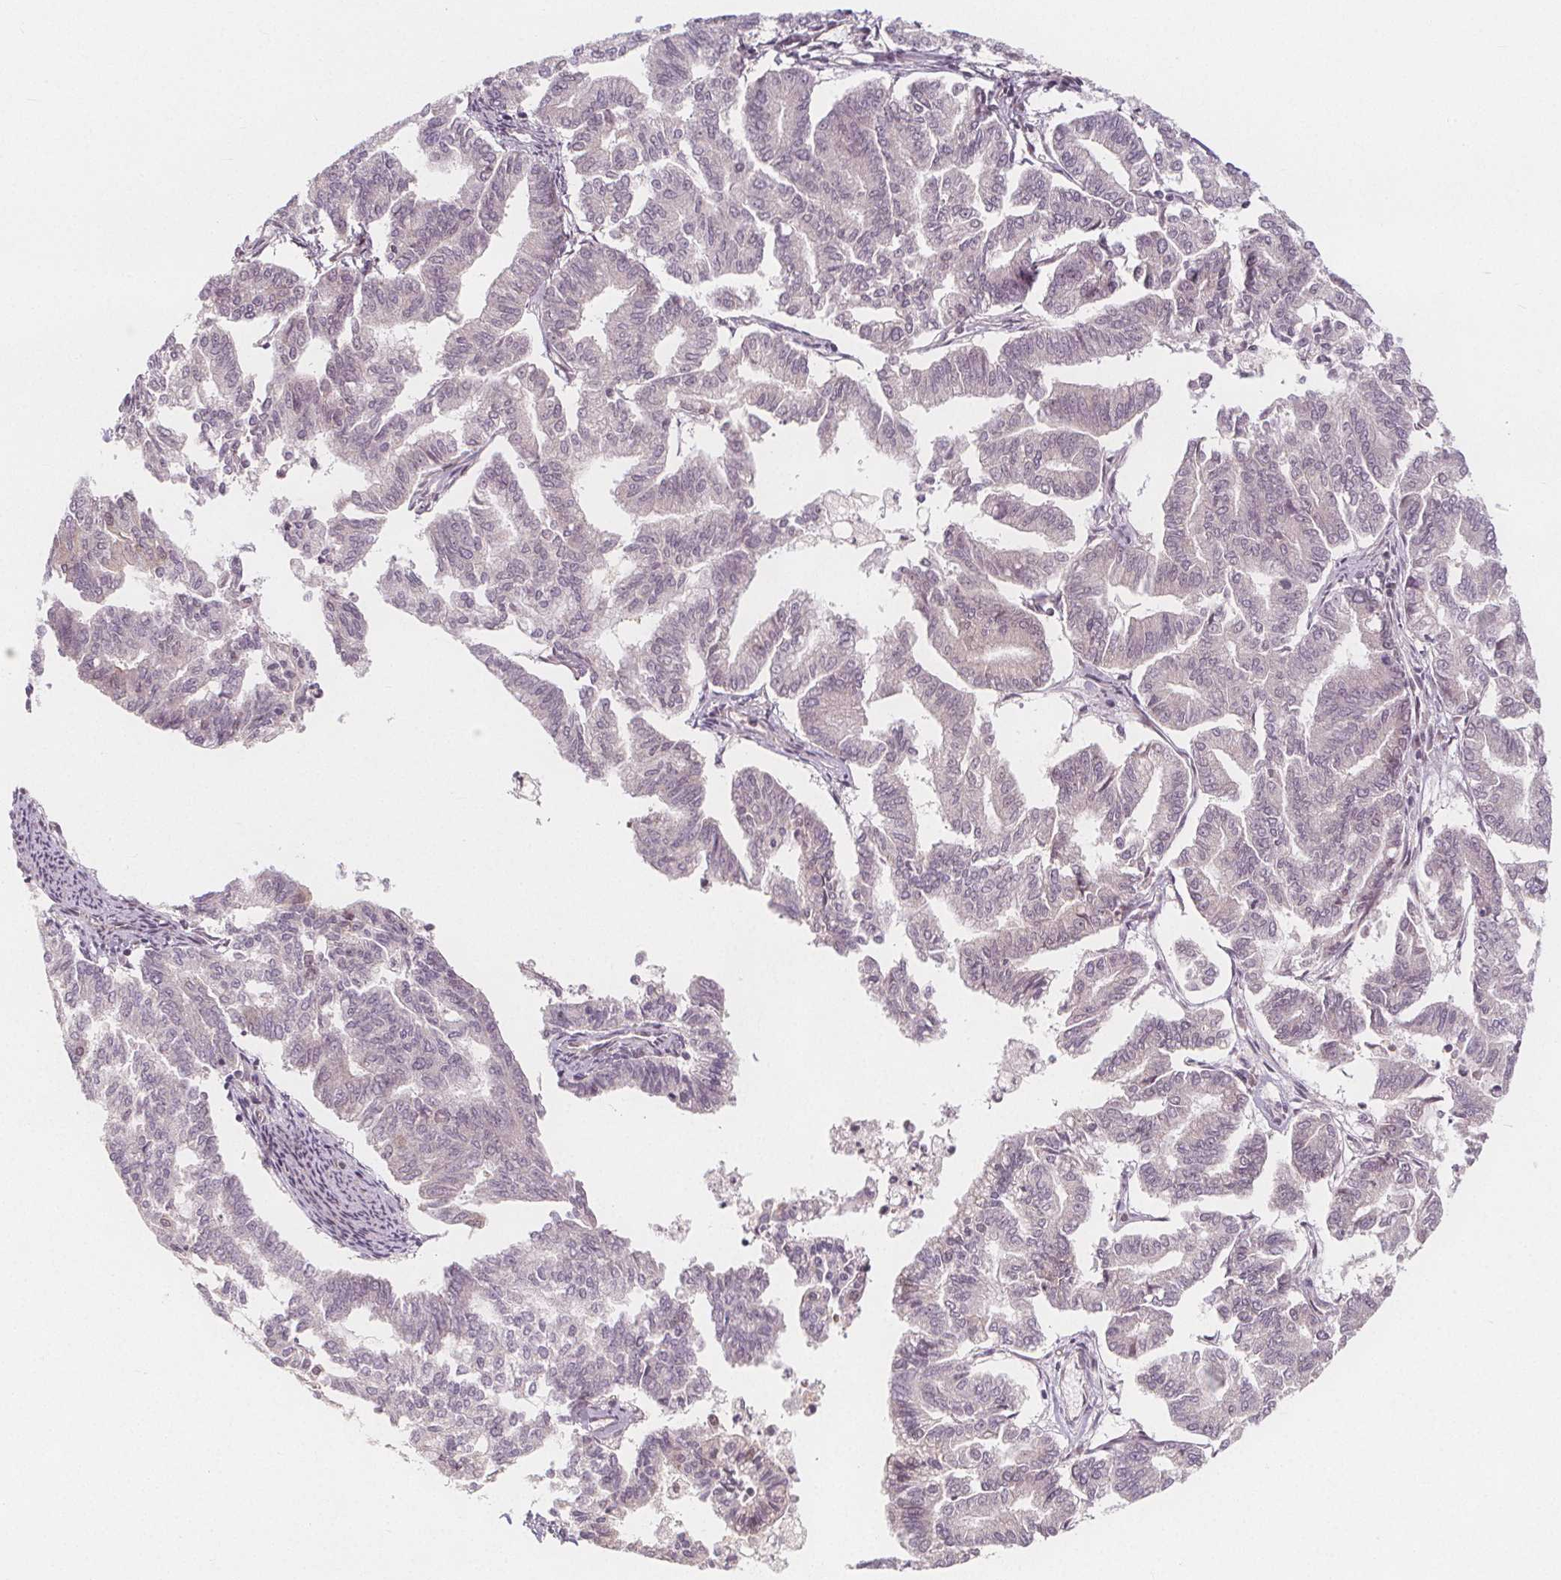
{"staining": {"intensity": "negative", "quantity": "none", "location": "none"}, "tissue": "endometrial cancer", "cell_type": "Tumor cells", "image_type": "cancer", "snomed": [{"axis": "morphology", "description": "Adenocarcinoma, NOS"}, {"axis": "topography", "description": "Endometrium"}], "caption": "Endometrial adenocarcinoma was stained to show a protein in brown. There is no significant expression in tumor cells.", "gene": "AKT1S1", "patient": {"sex": "female", "age": 79}}